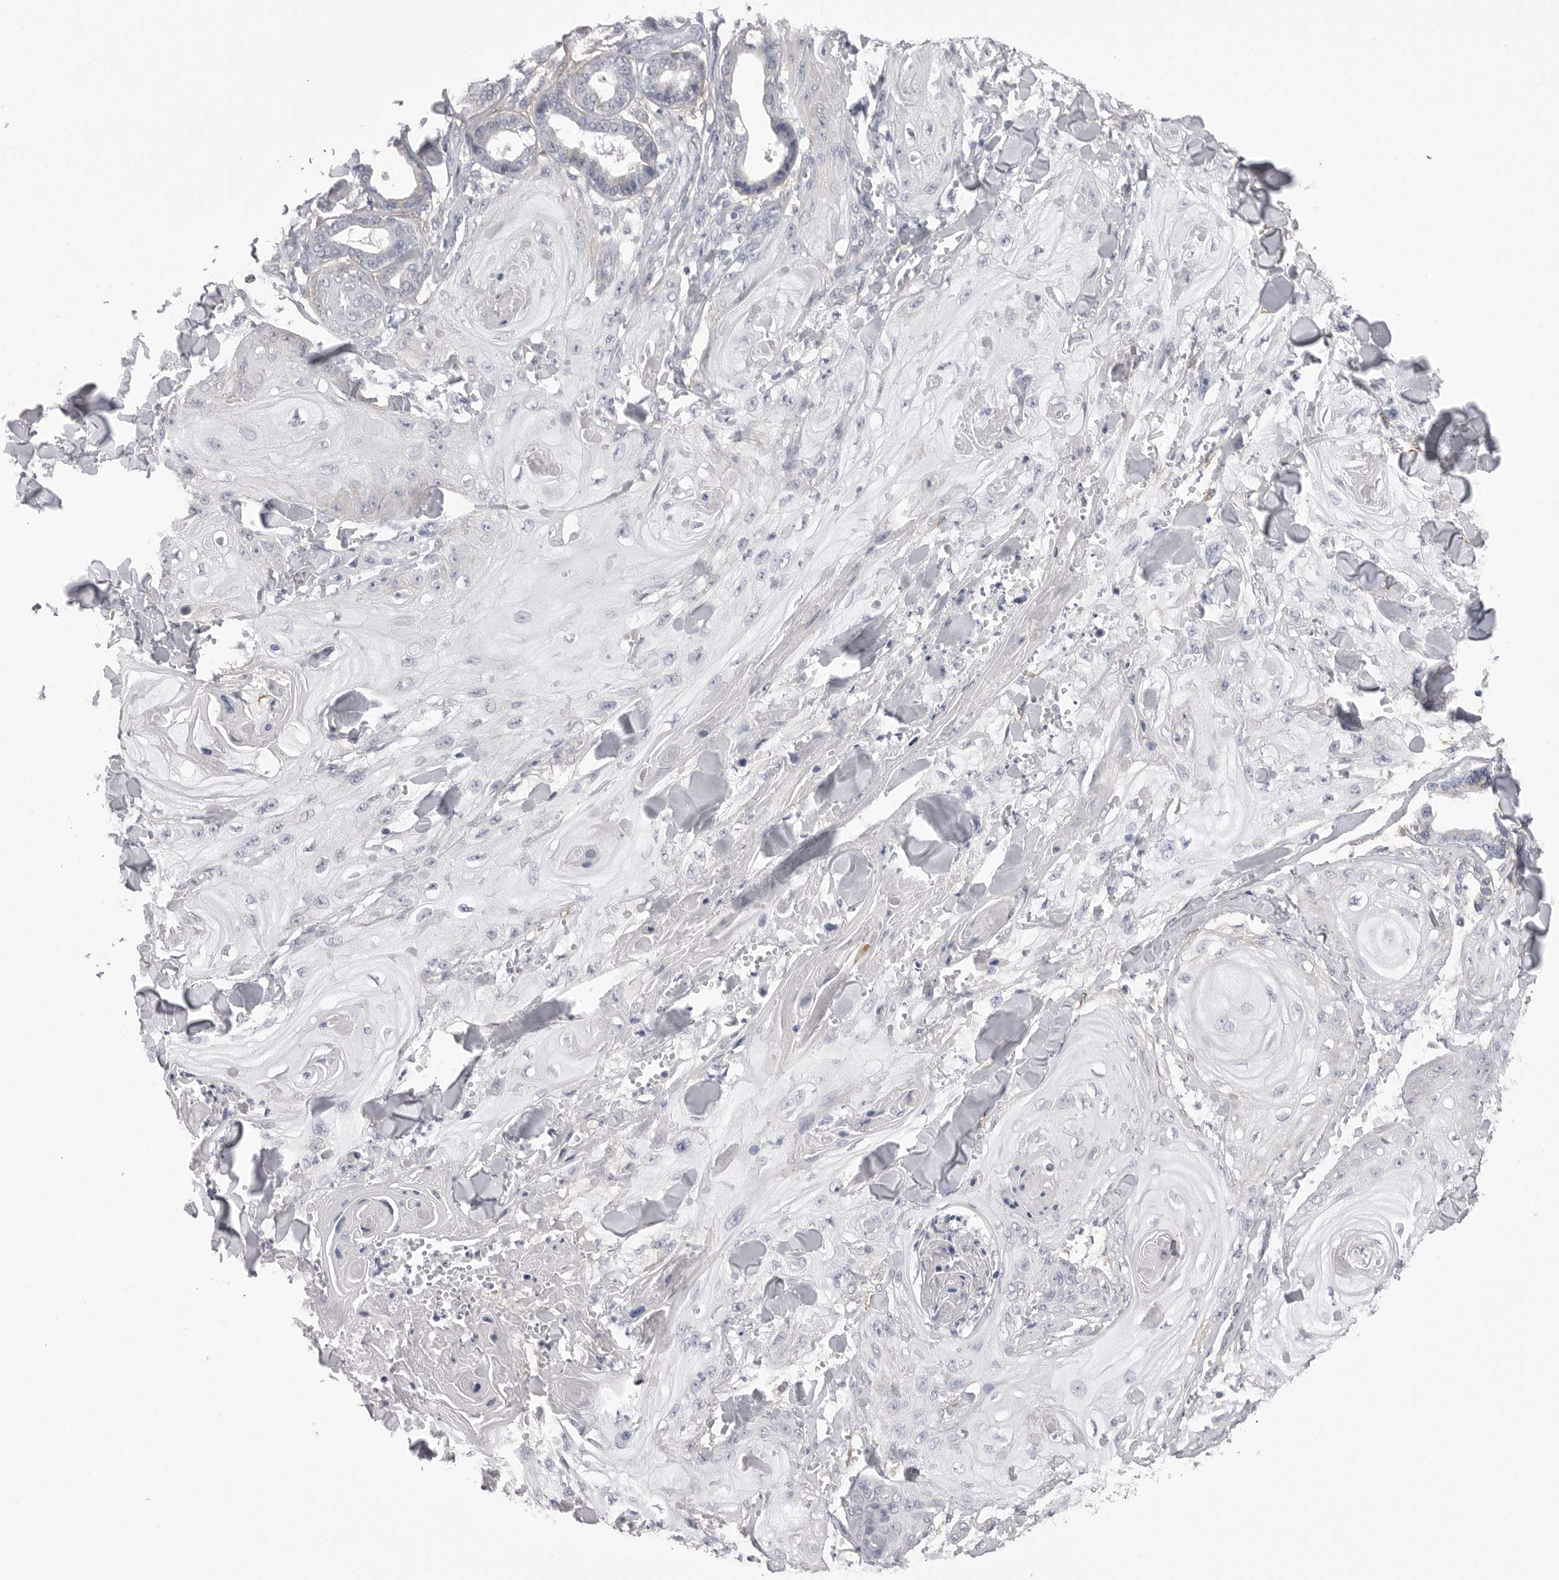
{"staining": {"intensity": "negative", "quantity": "none", "location": "none"}, "tissue": "skin cancer", "cell_type": "Tumor cells", "image_type": "cancer", "snomed": [{"axis": "morphology", "description": "Squamous cell carcinoma, NOS"}, {"axis": "topography", "description": "Skin"}], "caption": "Human skin squamous cell carcinoma stained for a protein using IHC shows no staining in tumor cells.", "gene": "AKAP12", "patient": {"sex": "male", "age": 74}}